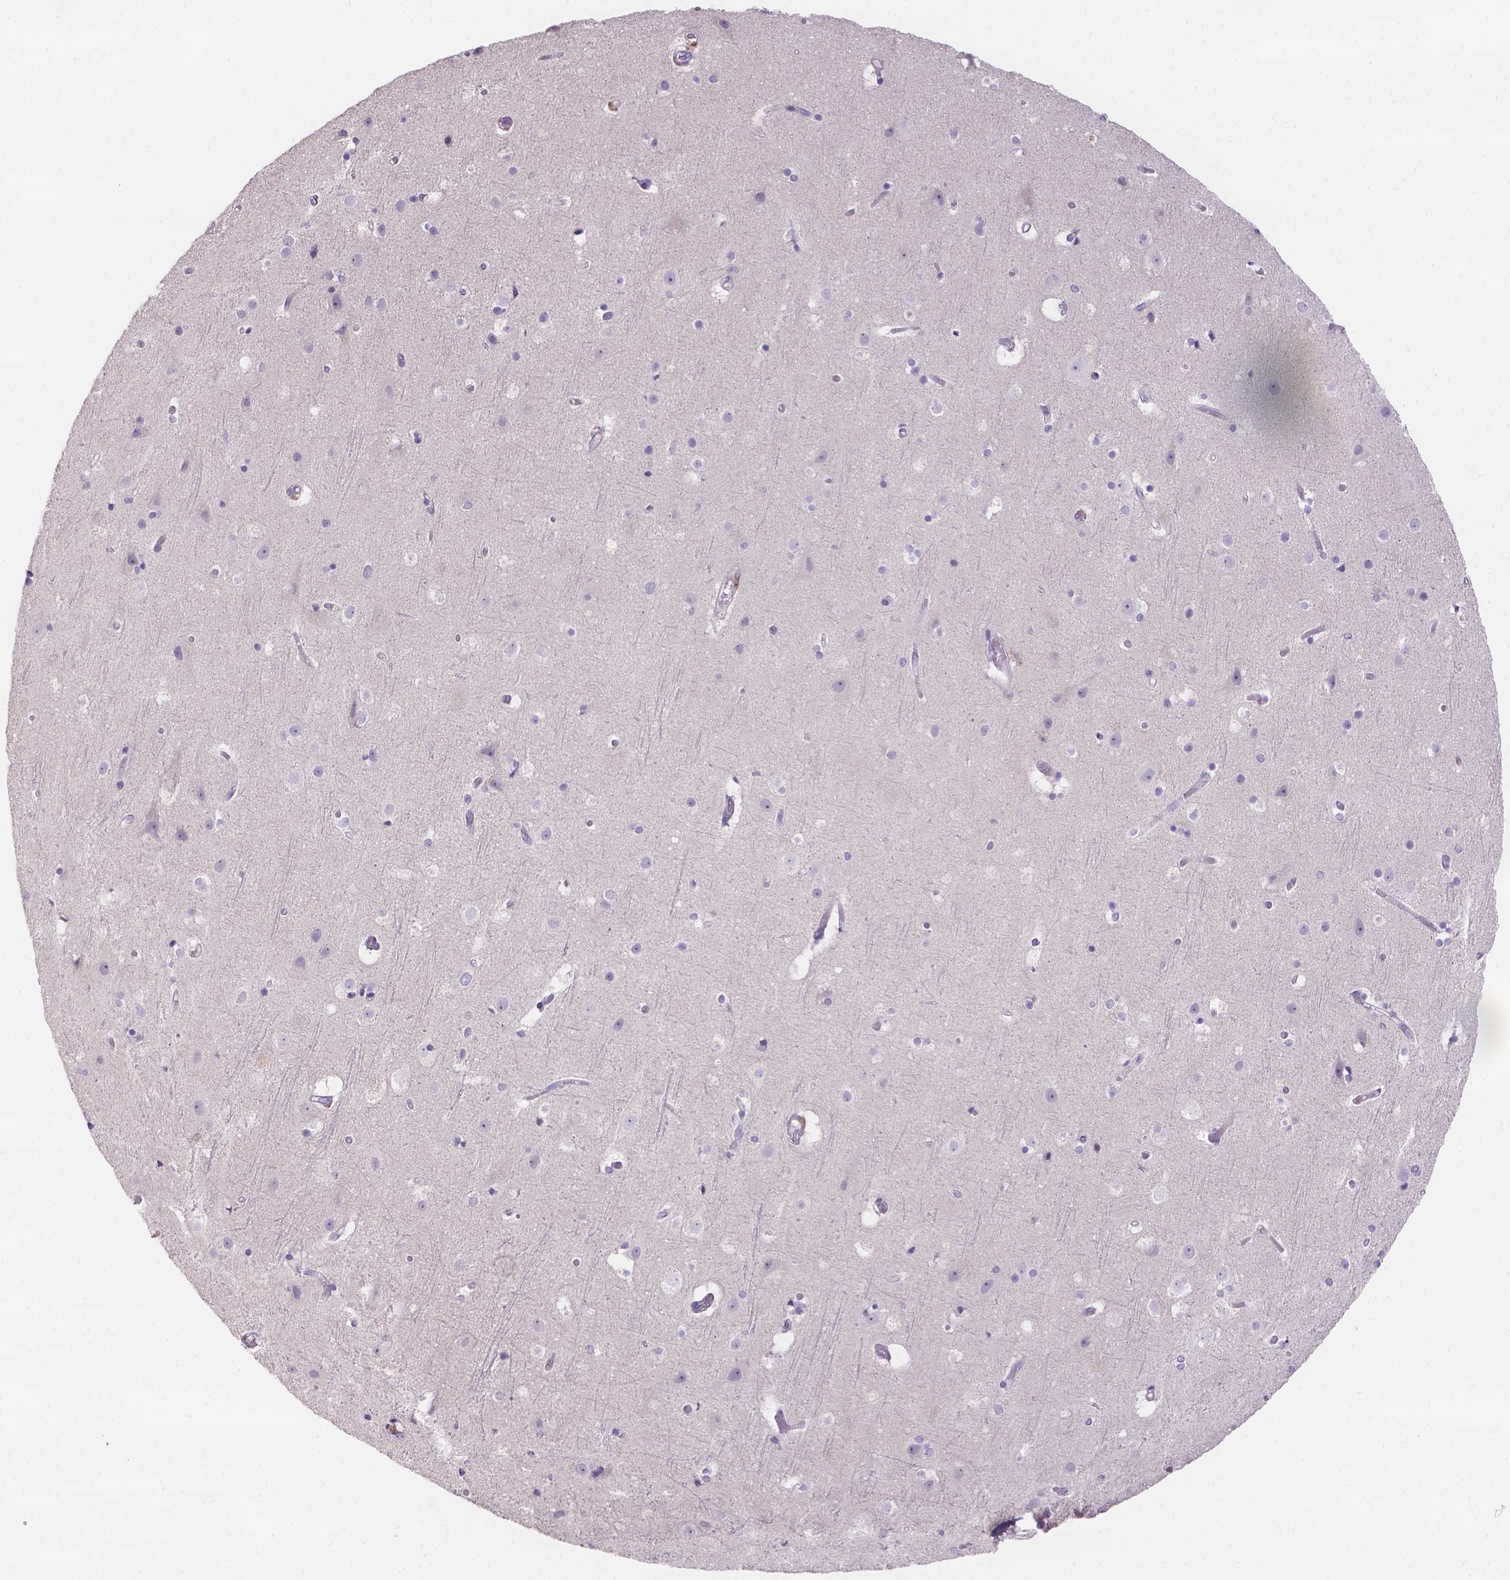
{"staining": {"intensity": "negative", "quantity": "none", "location": "none"}, "tissue": "cerebral cortex", "cell_type": "Endothelial cells", "image_type": "normal", "snomed": [{"axis": "morphology", "description": "Normal tissue, NOS"}, {"axis": "topography", "description": "Cerebral cortex"}], "caption": "Histopathology image shows no protein staining in endothelial cells of normal cerebral cortex.", "gene": "CD96", "patient": {"sex": "female", "age": 52}}